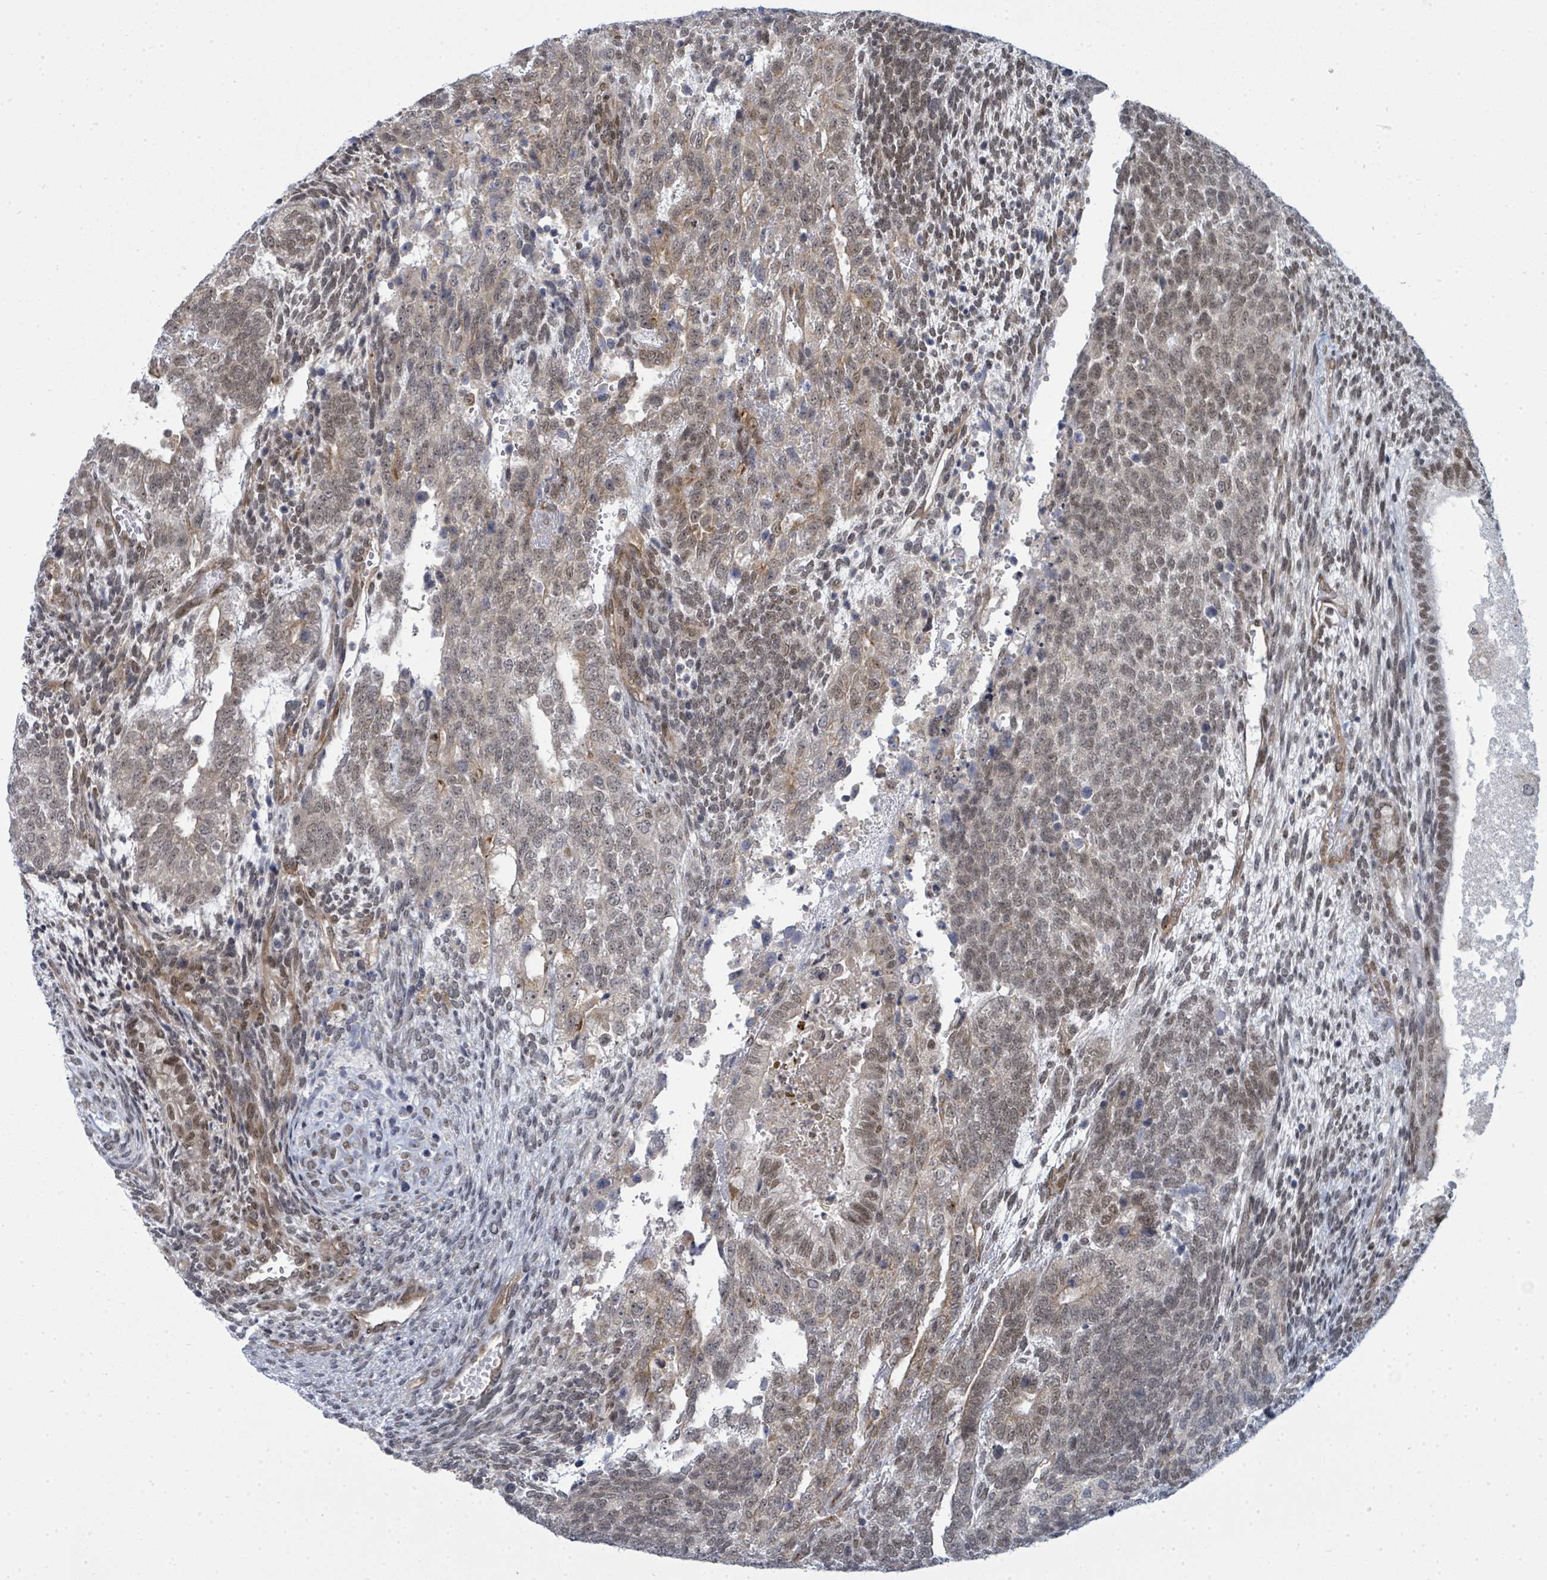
{"staining": {"intensity": "weak", "quantity": "25%-75%", "location": "nuclear"}, "tissue": "testis cancer", "cell_type": "Tumor cells", "image_type": "cancer", "snomed": [{"axis": "morphology", "description": "Carcinoma, Embryonal, NOS"}, {"axis": "topography", "description": "Testis"}], "caption": "High-power microscopy captured an immunohistochemistry (IHC) image of testis cancer, revealing weak nuclear staining in approximately 25%-75% of tumor cells. Nuclei are stained in blue.", "gene": "PSMG2", "patient": {"sex": "male", "age": 23}}